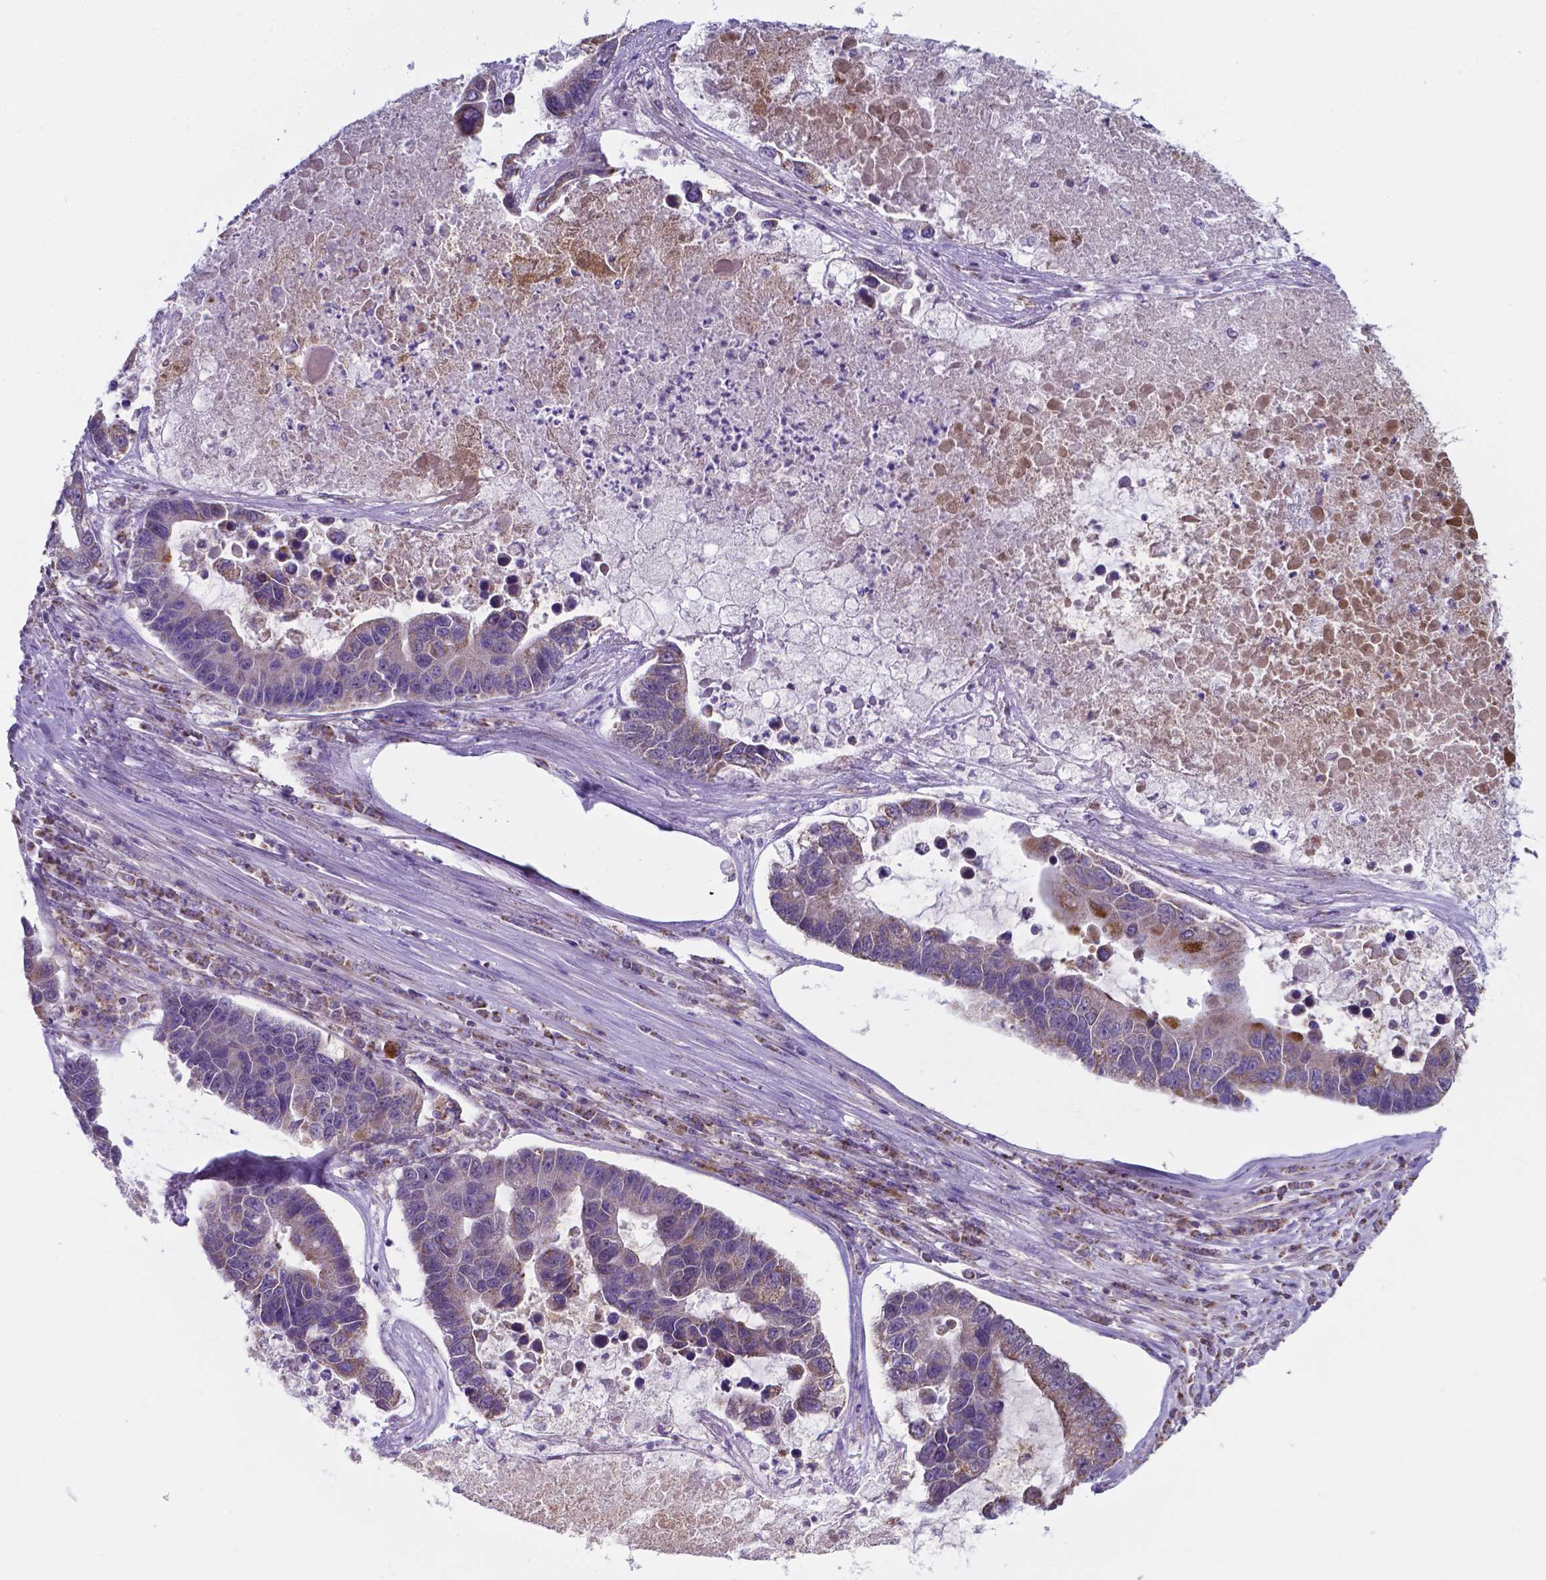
{"staining": {"intensity": "moderate", "quantity": "<25%", "location": "cytoplasmic/membranous"}, "tissue": "lung cancer", "cell_type": "Tumor cells", "image_type": "cancer", "snomed": [{"axis": "morphology", "description": "Adenocarcinoma, NOS"}, {"axis": "topography", "description": "Bronchus"}, {"axis": "topography", "description": "Lung"}], "caption": "A brown stain labels moderate cytoplasmic/membranous staining of a protein in adenocarcinoma (lung) tumor cells. (DAB IHC, brown staining for protein, blue staining for nuclei).", "gene": "FAM114A1", "patient": {"sex": "female", "age": 51}}